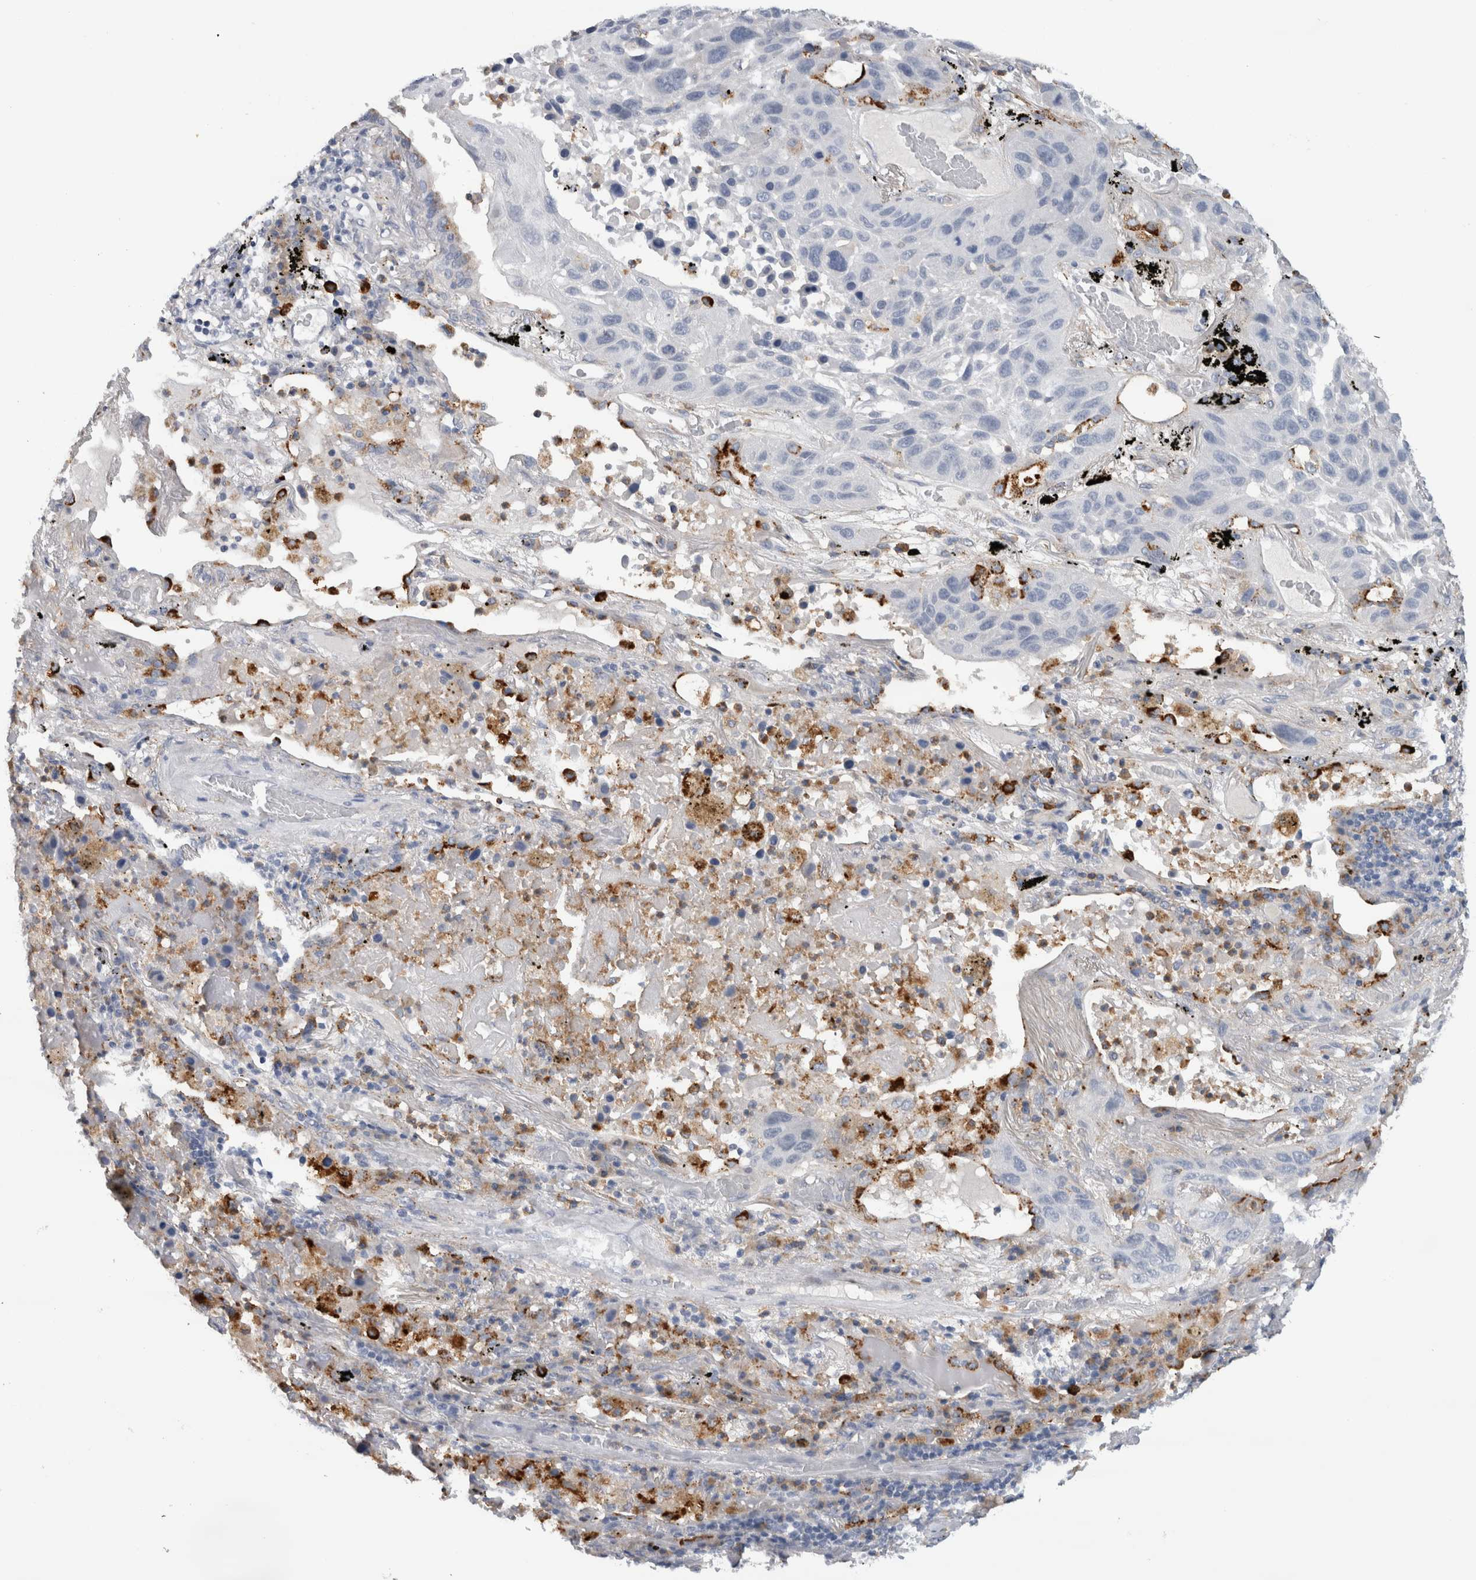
{"staining": {"intensity": "negative", "quantity": "none", "location": "none"}, "tissue": "lung cancer", "cell_type": "Tumor cells", "image_type": "cancer", "snomed": [{"axis": "morphology", "description": "Squamous cell carcinoma, NOS"}, {"axis": "topography", "description": "Lung"}], "caption": "This is an immunohistochemistry (IHC) image of lung cancer. There is no staining in tumor cells.", "gene": "CD63", "patient": {"sex": "male", "age": 57}}